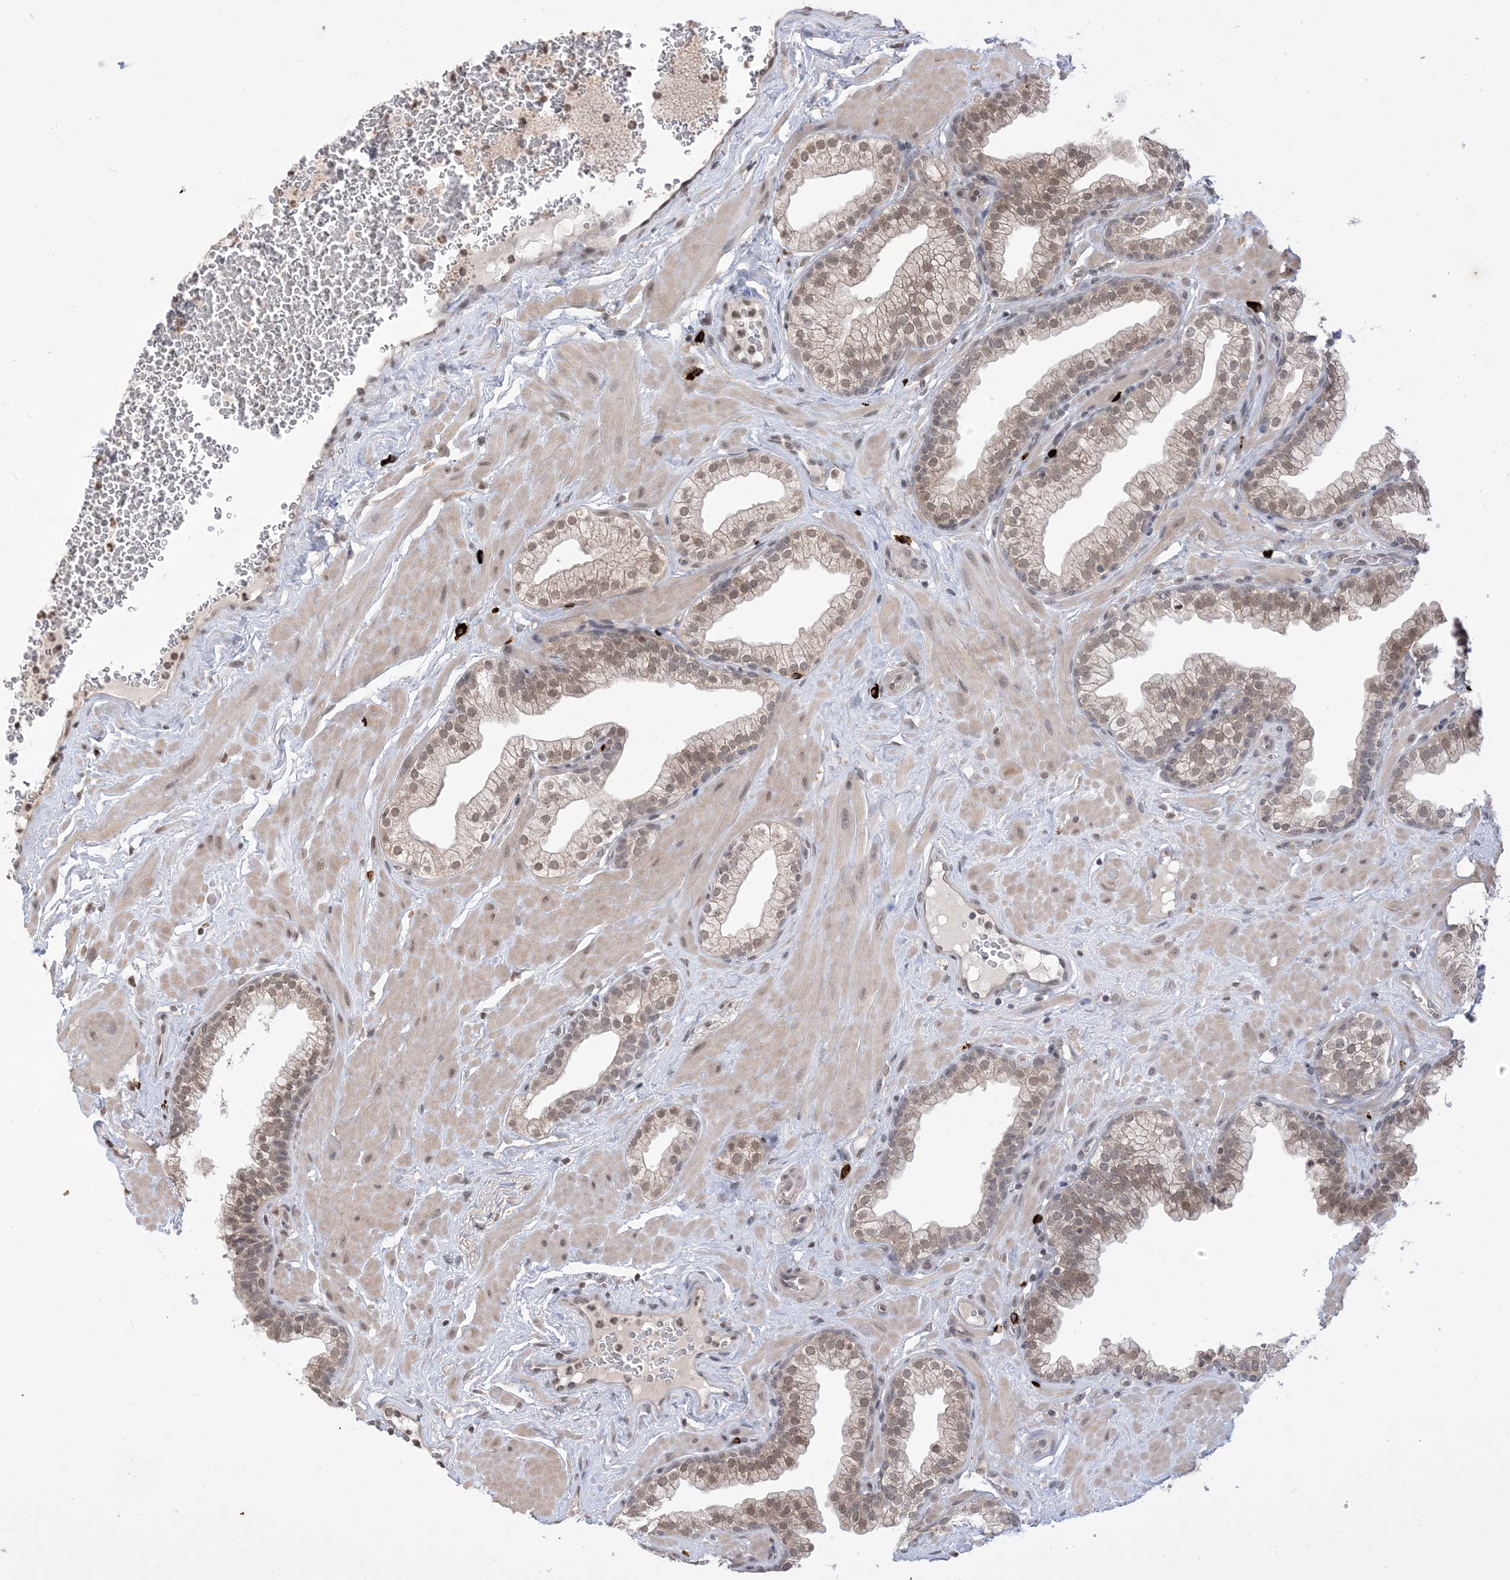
{"staining": {"intensity": "moderate", "quantity": ">75%", "location": "nuclear"}, "tissue": "prostate", "cell_type": "Glandular cells", "image_type": "normal", "snomed": [{"axis": "morphology", "description": "Normal tissue, NOS"}, {"axis": "morphology", "description": "Urothelial carcinoma, Low grade"}, {"axis": "topography", "description": "Urinary bladder"}, {"axis": "topography", "description": "Prostate"}], "caption": "Unremarkable prostate was stained to show a protein in brown. There is medium levels of moderate nuclear positivity in about >75% of glandular cells.", "gene": "RANBP9", "patient": {"sex": "male", "age": 60}}